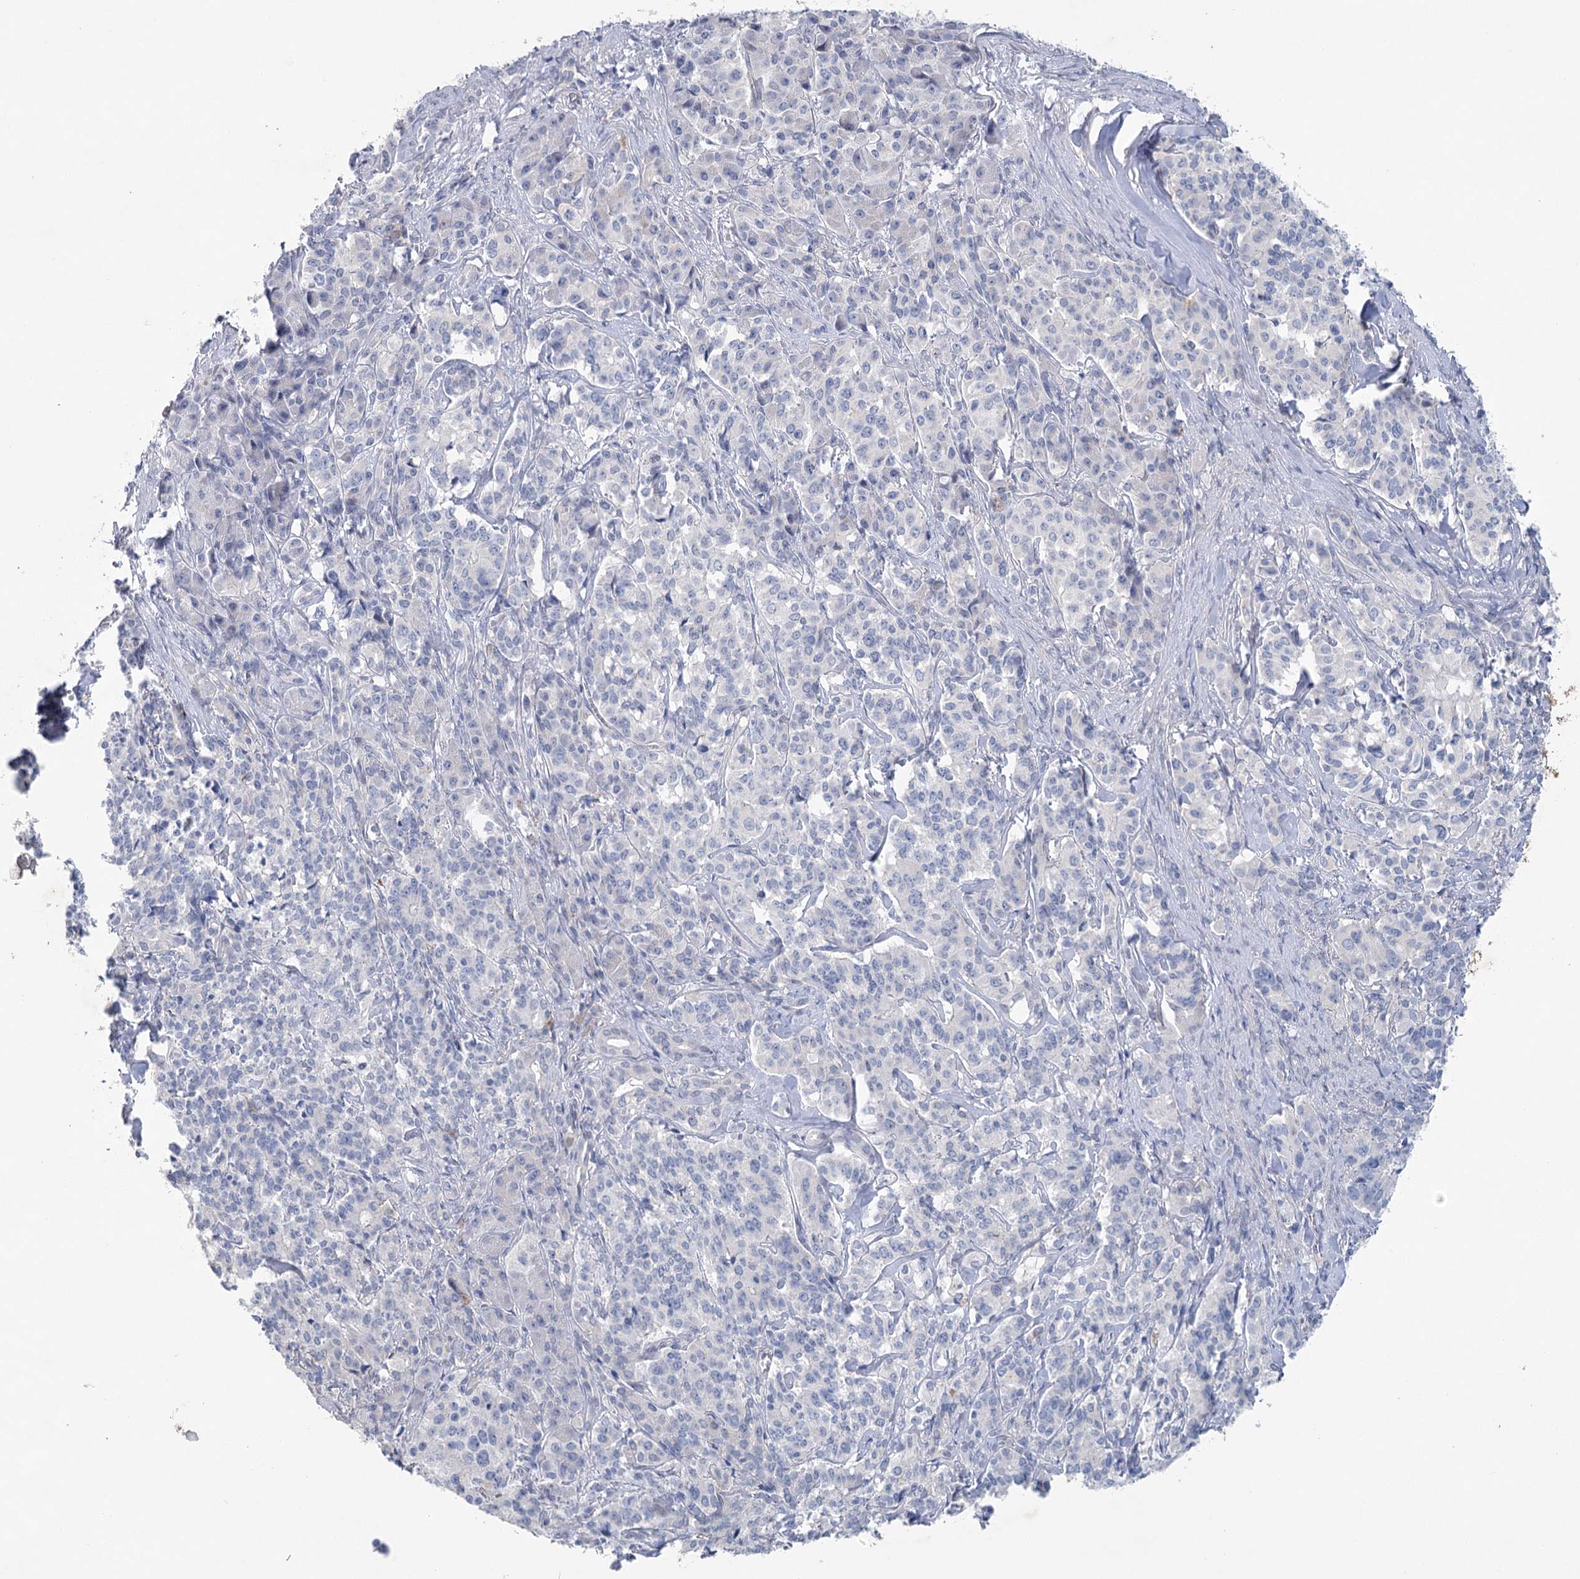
{"staining": {"intensity": "negative", "quantity": "none", "location": "none"}, "tissue": "pancreatic cancer", "cell_type": "Tumor cells", "image_type": "cancer", "snomed": [{"axis": "morphology", "description": "Adenocarcinoma, NOS"}, {"axis": "topography", "description": "Pancreas"}], "caption": "This is a image of immunohistochemistry staining of pancreatic cancer (adenocarcinoma), which shows no expression in tumor cells.", "gene": "CCDC88A", "patient": {"sex": "female", "age": 74}}